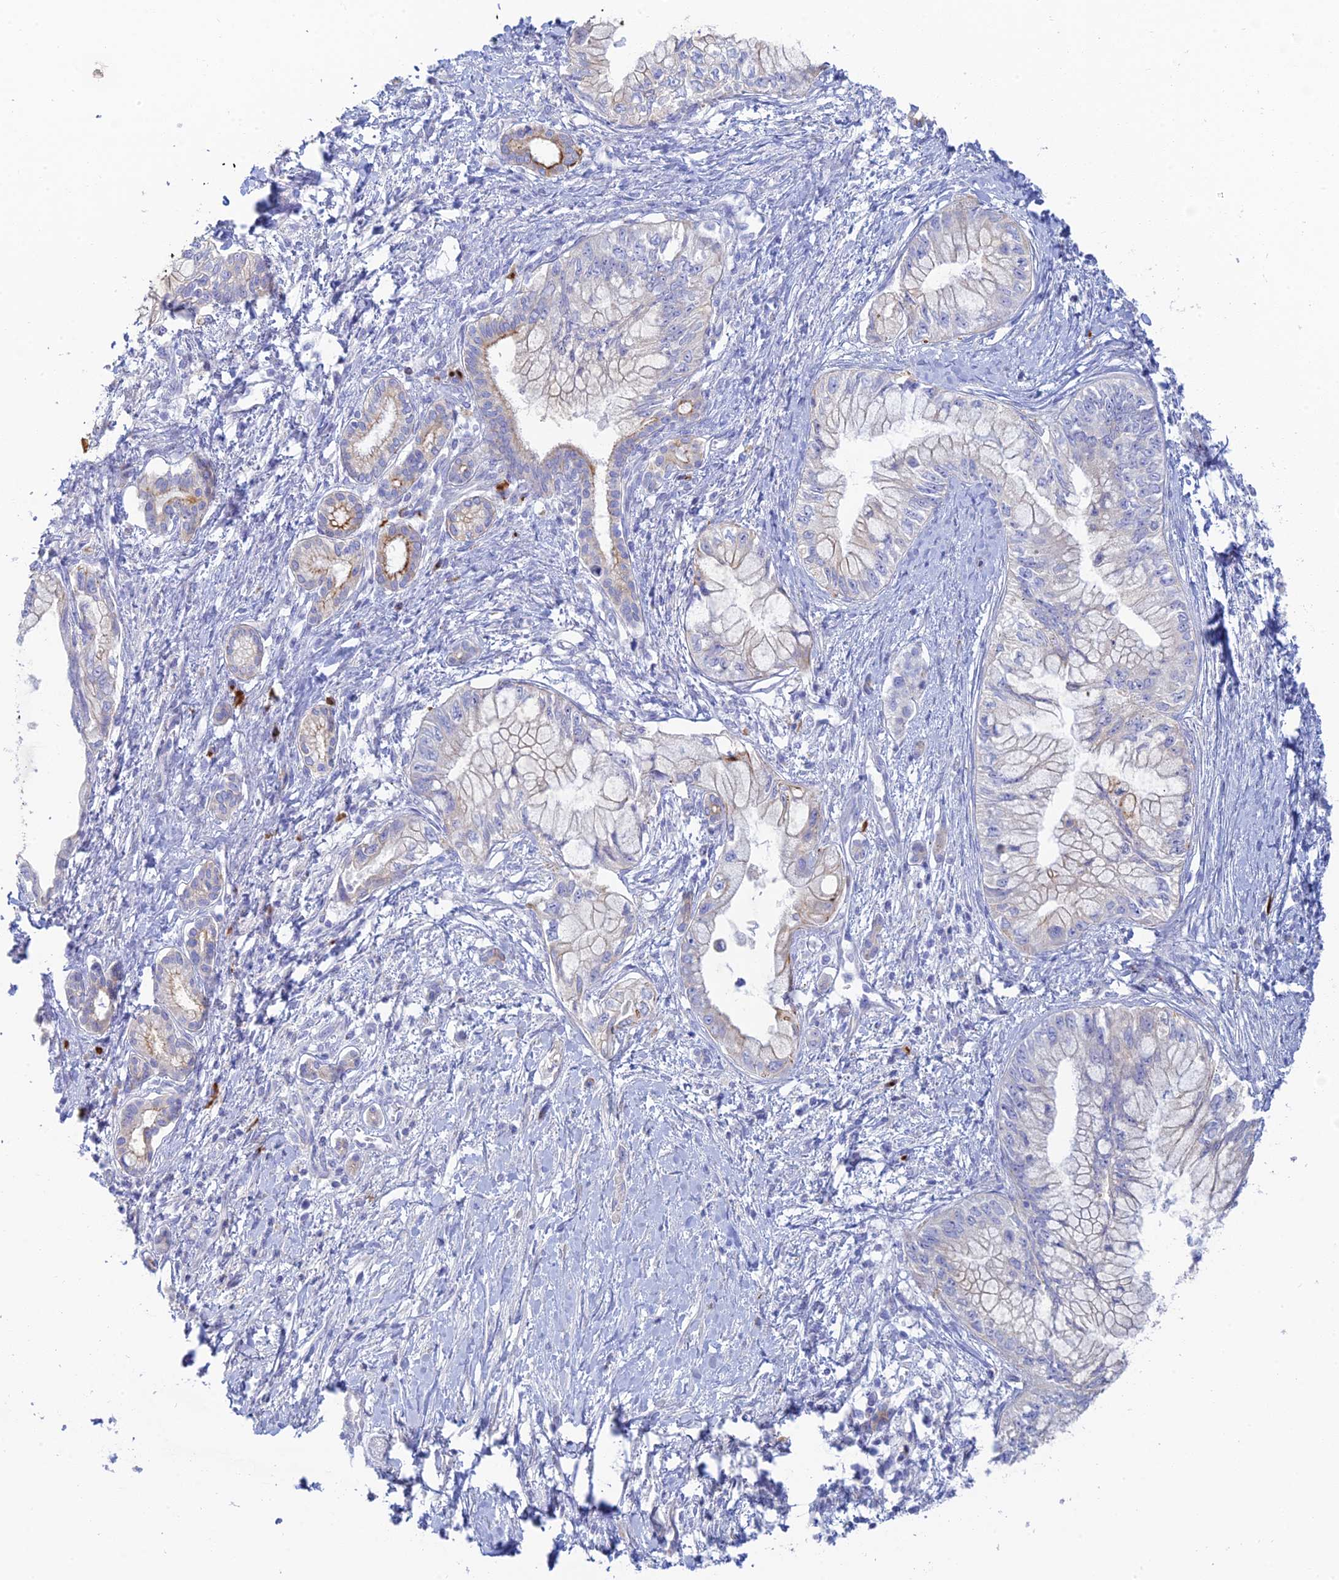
{"staining": {"intensity": "negative", "quantity": "none", "location": "none"}, "tissue": "pancreatic cancer", "cell_type": "Tumor cells", "image_type": "cancer", "snomed": [{"axis": "morphology", "description": "Adenocarcinoma, NOS"}, {"axis": "topography", "description": "Pancreas"}], "caption": "Micrograph shows no significant protein staining in tumor cells of pancreatic cancer.", "gene": "CEP152", "patient": {"sex": "male", "age": 48}}